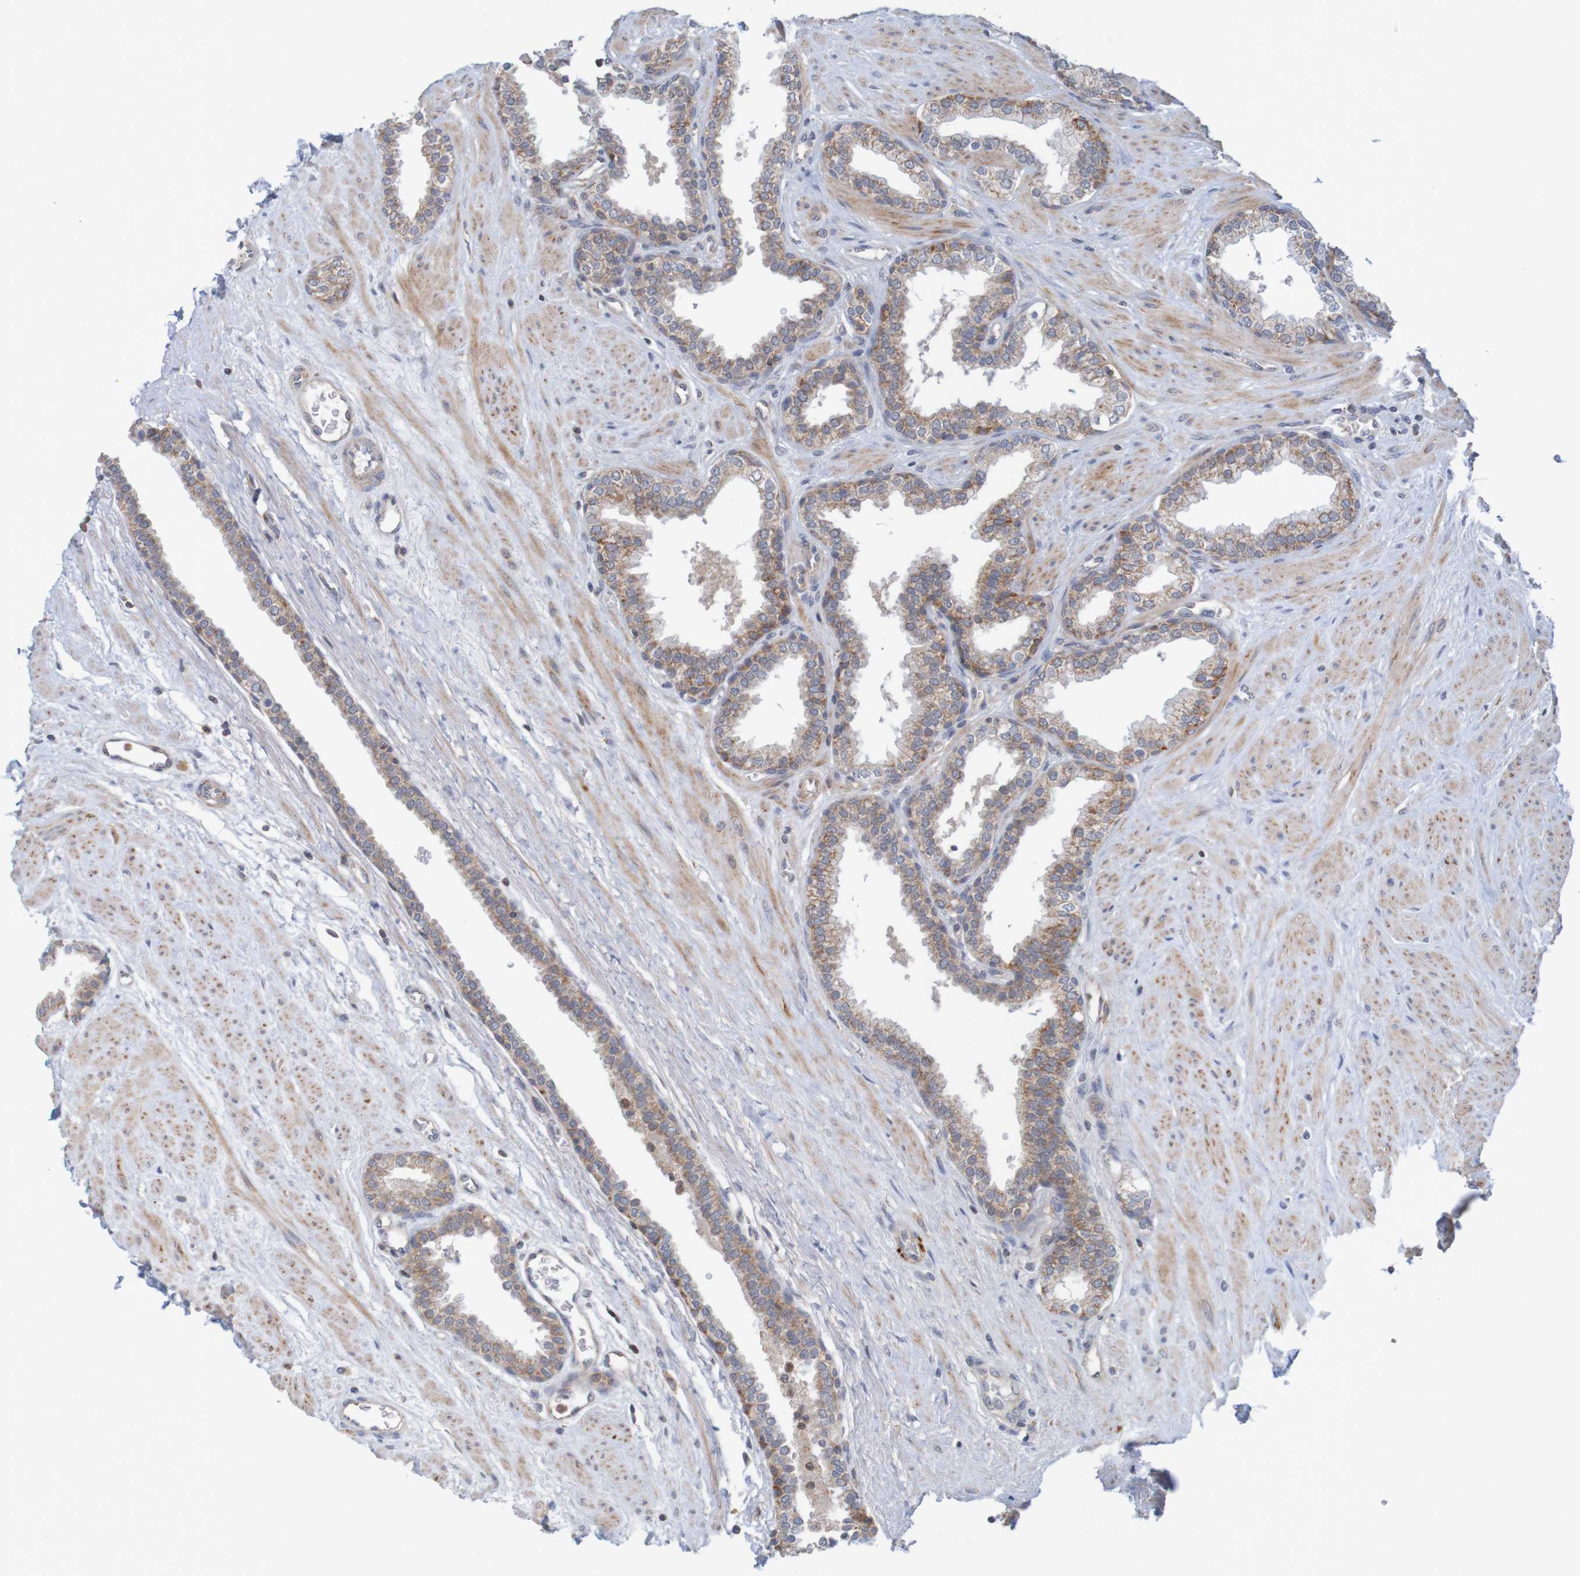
{"staining": {"intensity": "moderate", "quantity": ">75%", "location": "cytoplasmic/membranous"}, "tissue": "prostate", "cell_type": "Glandular cells", "image_type": "normal", "snomed": [{"axis": "morphology", "description": "Normal tissue, NOS"}, {"axis": "topography", "description": "Prostate"}], "caption": "A brown stain shows moderate cytoplasmic/membranous positivity of a protein in glandular cells of unremarkable human prostate.", "gene": "NAV2", "patient": {"sex": "male", "age": 51}}